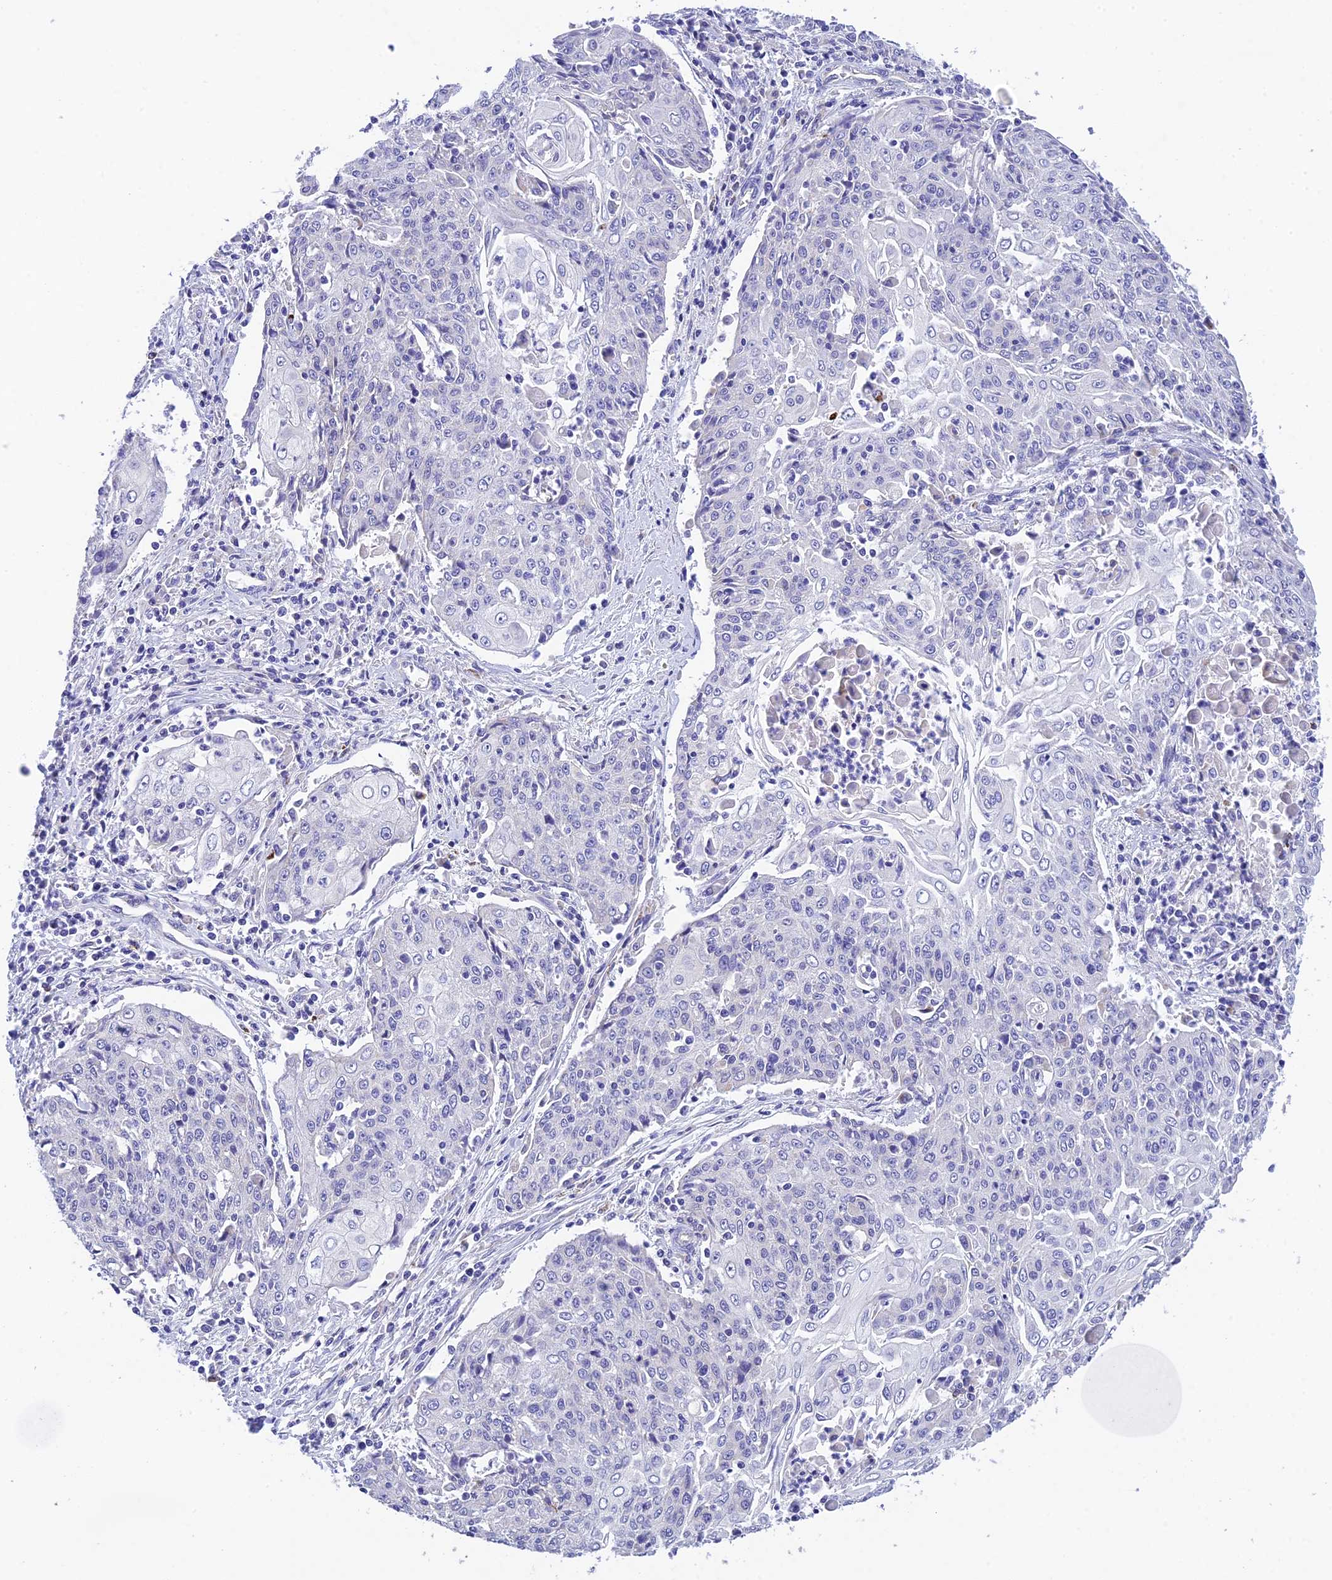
{"staining": {"intensity": "negative", "quantity": "none", "location": "none"}, "tissue": "cervical cancer", "cell_type": "Tumor cells", "image_type": "cancer", "snomed": [{"axis": "morphology", "description": "Squamous cell carcinoma, NOS"}, {"axis": "topography", "description": "Cervix"}], "caption": "Squamous cell carcinoma (cervical) was stained to show a protein in brown. There is no significant positivity in tumor cells.", "gene": "MS4A5", "patient": {"sex": "female", "age": 48}}